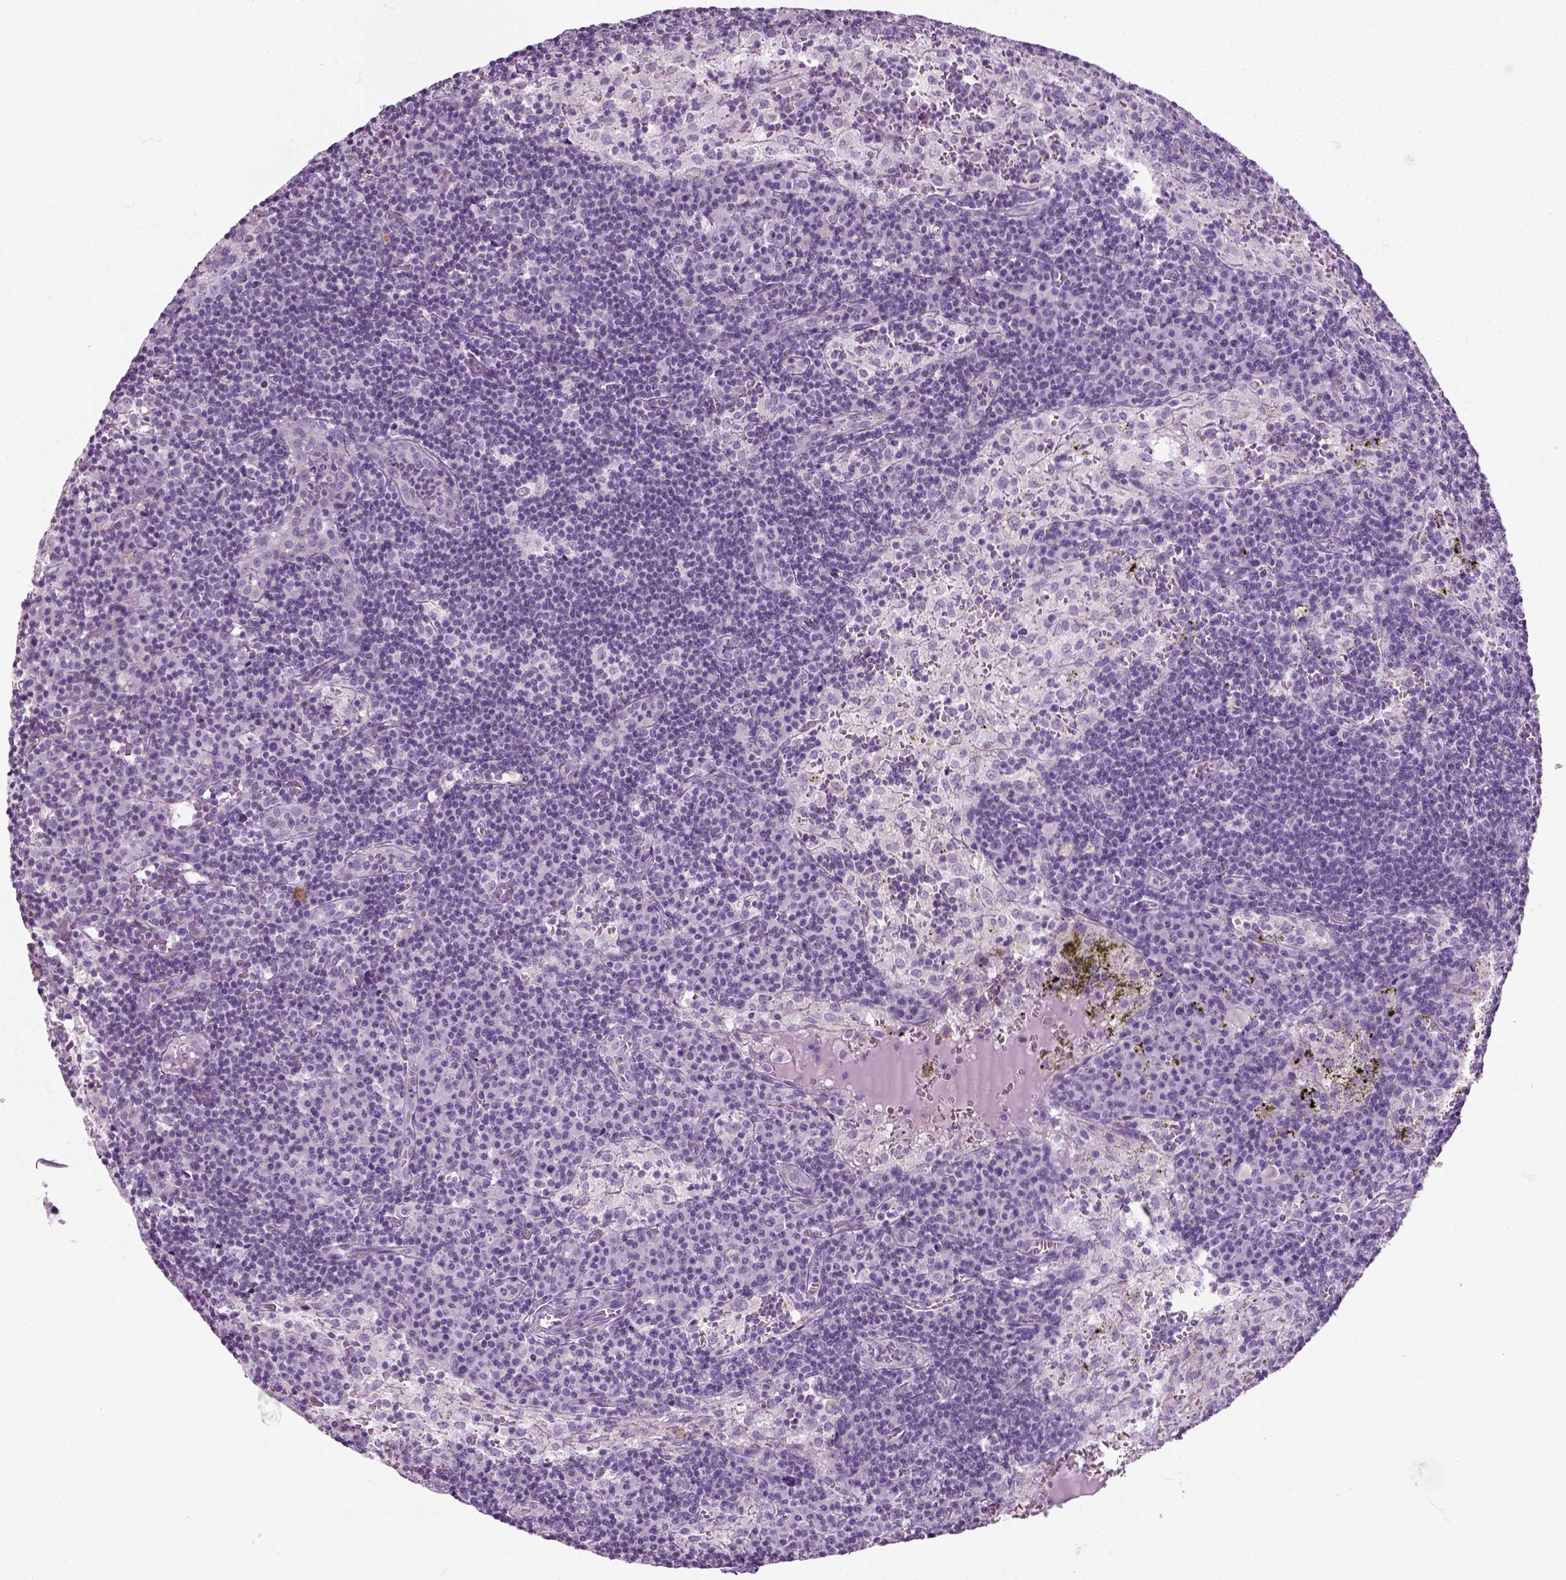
{"staining": {"intensity": "negative", "quantity": "none", "location": "none"}, "tissue": "lymph node", "cell_type": "Germinal center cells", "image_type": "normal", "snomed": [{"axis": "morphology", "description": "Normal tissue, NOS"}, {"axis": "topography", "description": "Lymph node"}], "caption": "The image demonstrates no staining of germinal center cells in normal lymph node. Nuclei are stained in blue.", "gene": "SLC12A5", "patient": {"sex": "male", "age": 62}}